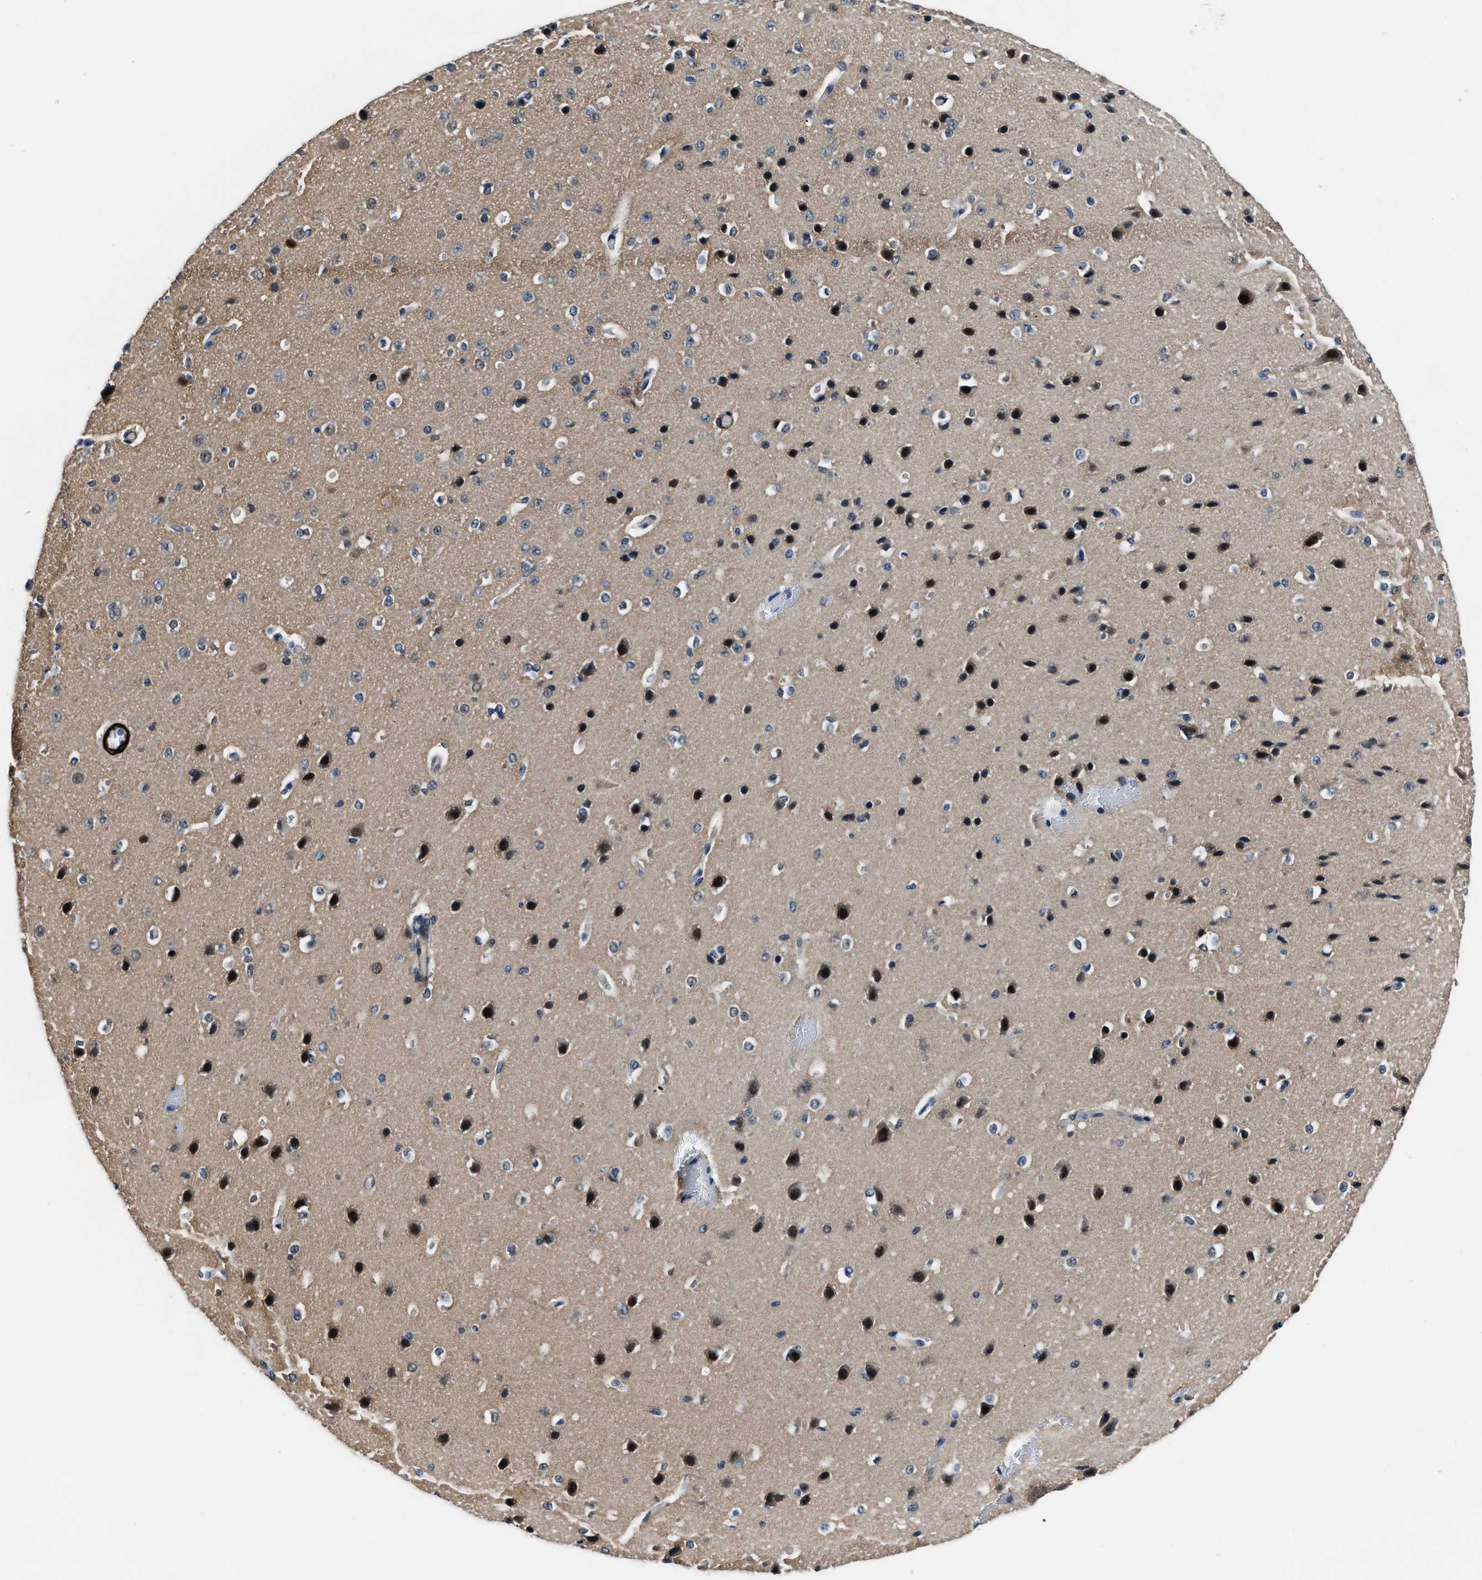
{"staining": {"intensity": "negative", "quantity": "none", "location": "none"}, "tissue": "cerebral cortex", "cell_type": "Endothelial cells", "image_type": "normal", "snomed": [{"axis": "morphology", "description": "Normal tissue, NOS"}, {"axis": "morphology", "description": "Developmental malformation"}, {"axis": "topography", "description": "Cerebral cortex"}], "caption": "Cerebral cortex stained for a protein using IHC shows no expression endothelial cells.", "gene": "LANCL2", "patient": {"sex": "female", "age": 30}}